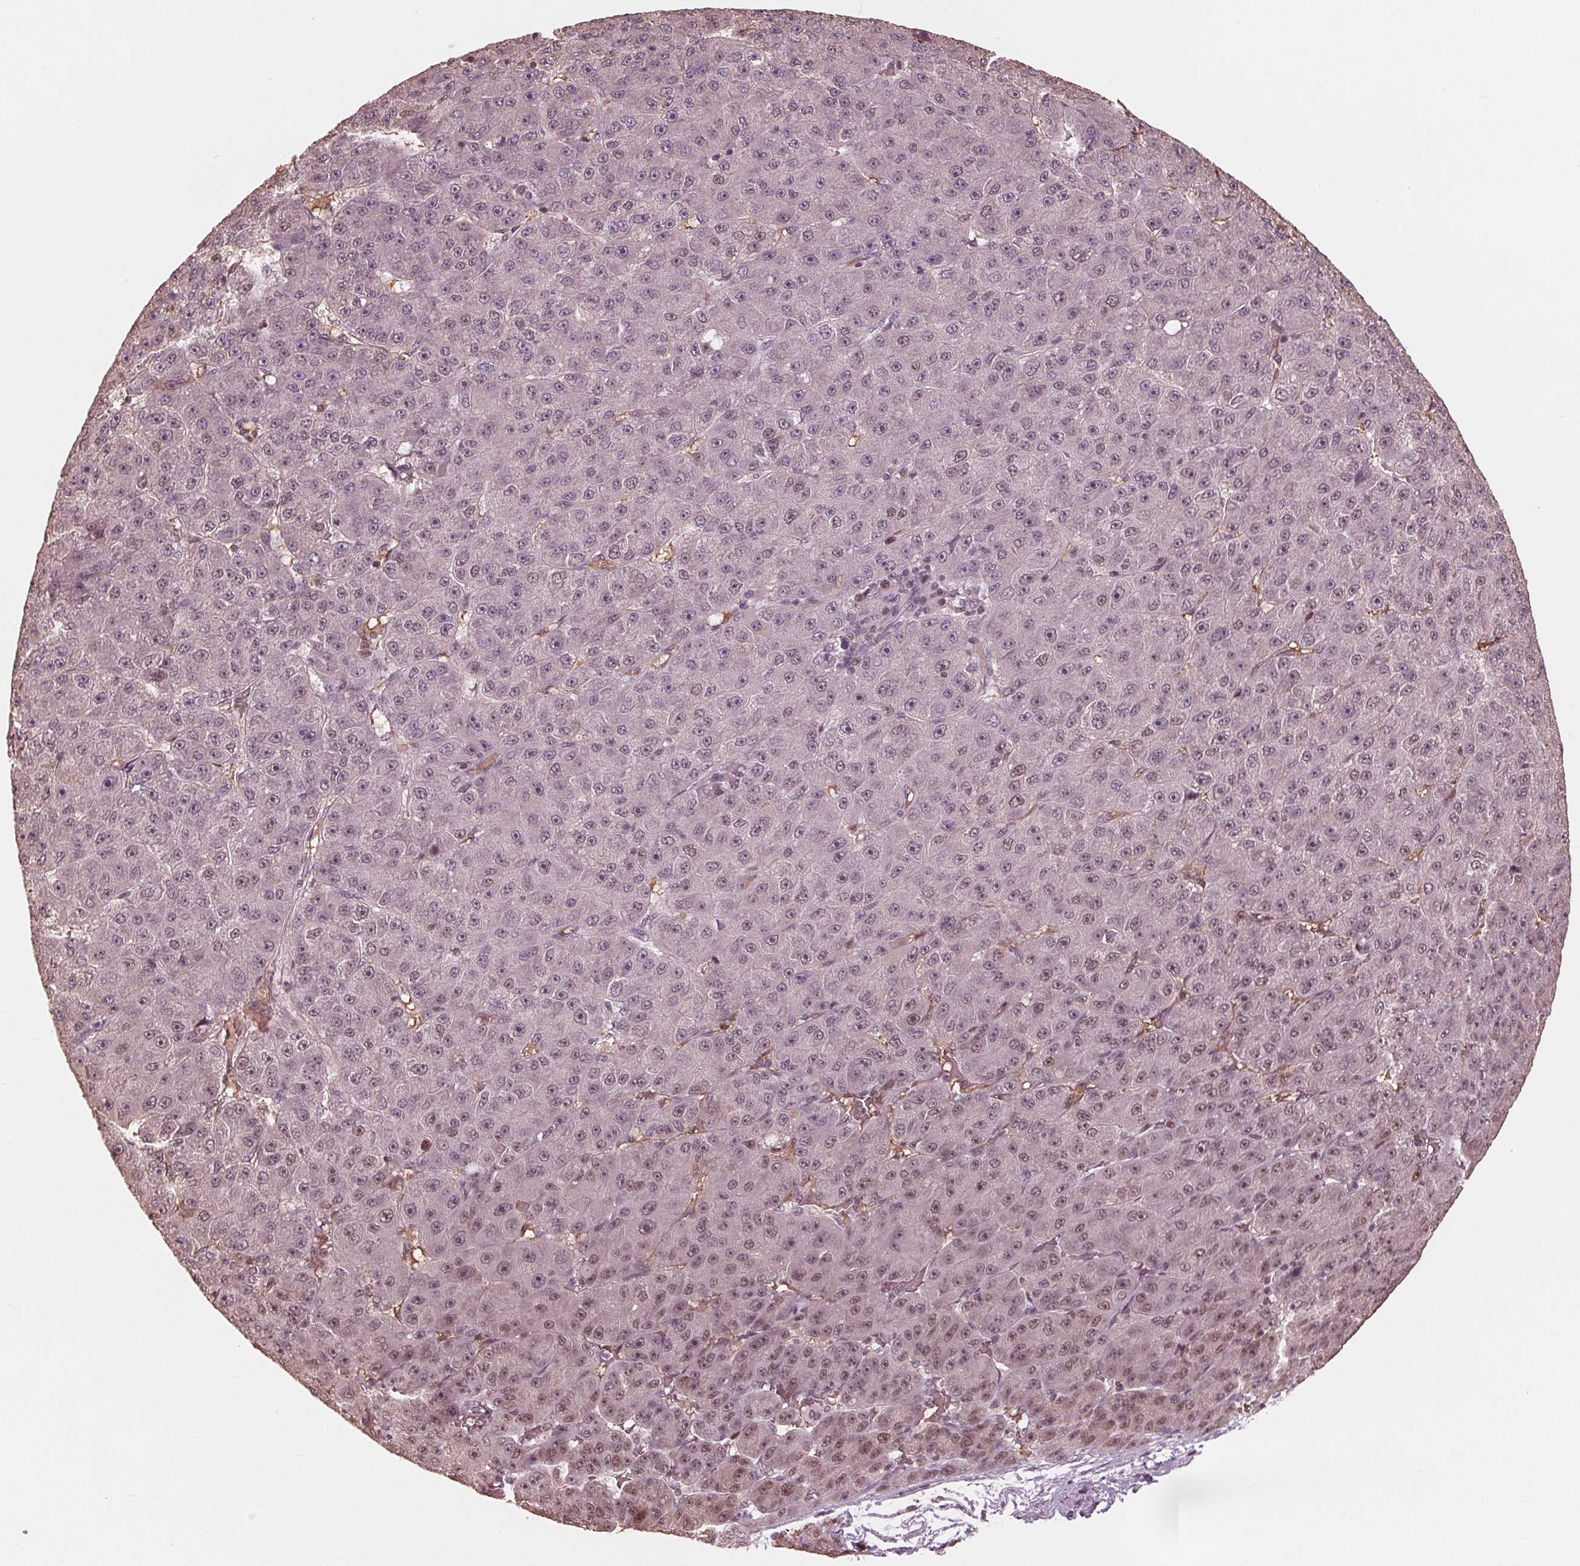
{"staining": {"intensity": "weak", "quantity": "<25%", "location": "nuclear"}, "tissue": "liver cancer", "cell_type": "Tumor cells", "image_type": "cancer", "snomed": [{"axis": "morphology", "description": "Carcinoma, Hepatocellular, NOS"}, {"axis": "topography", "description": "Liver"}], "caption": "The histopathology image reveals no staining of tumor cells in liver hepatocellular carcinoma.", "gene": "HIRIP3", "patient": {"sex": "male", "age": 67}}